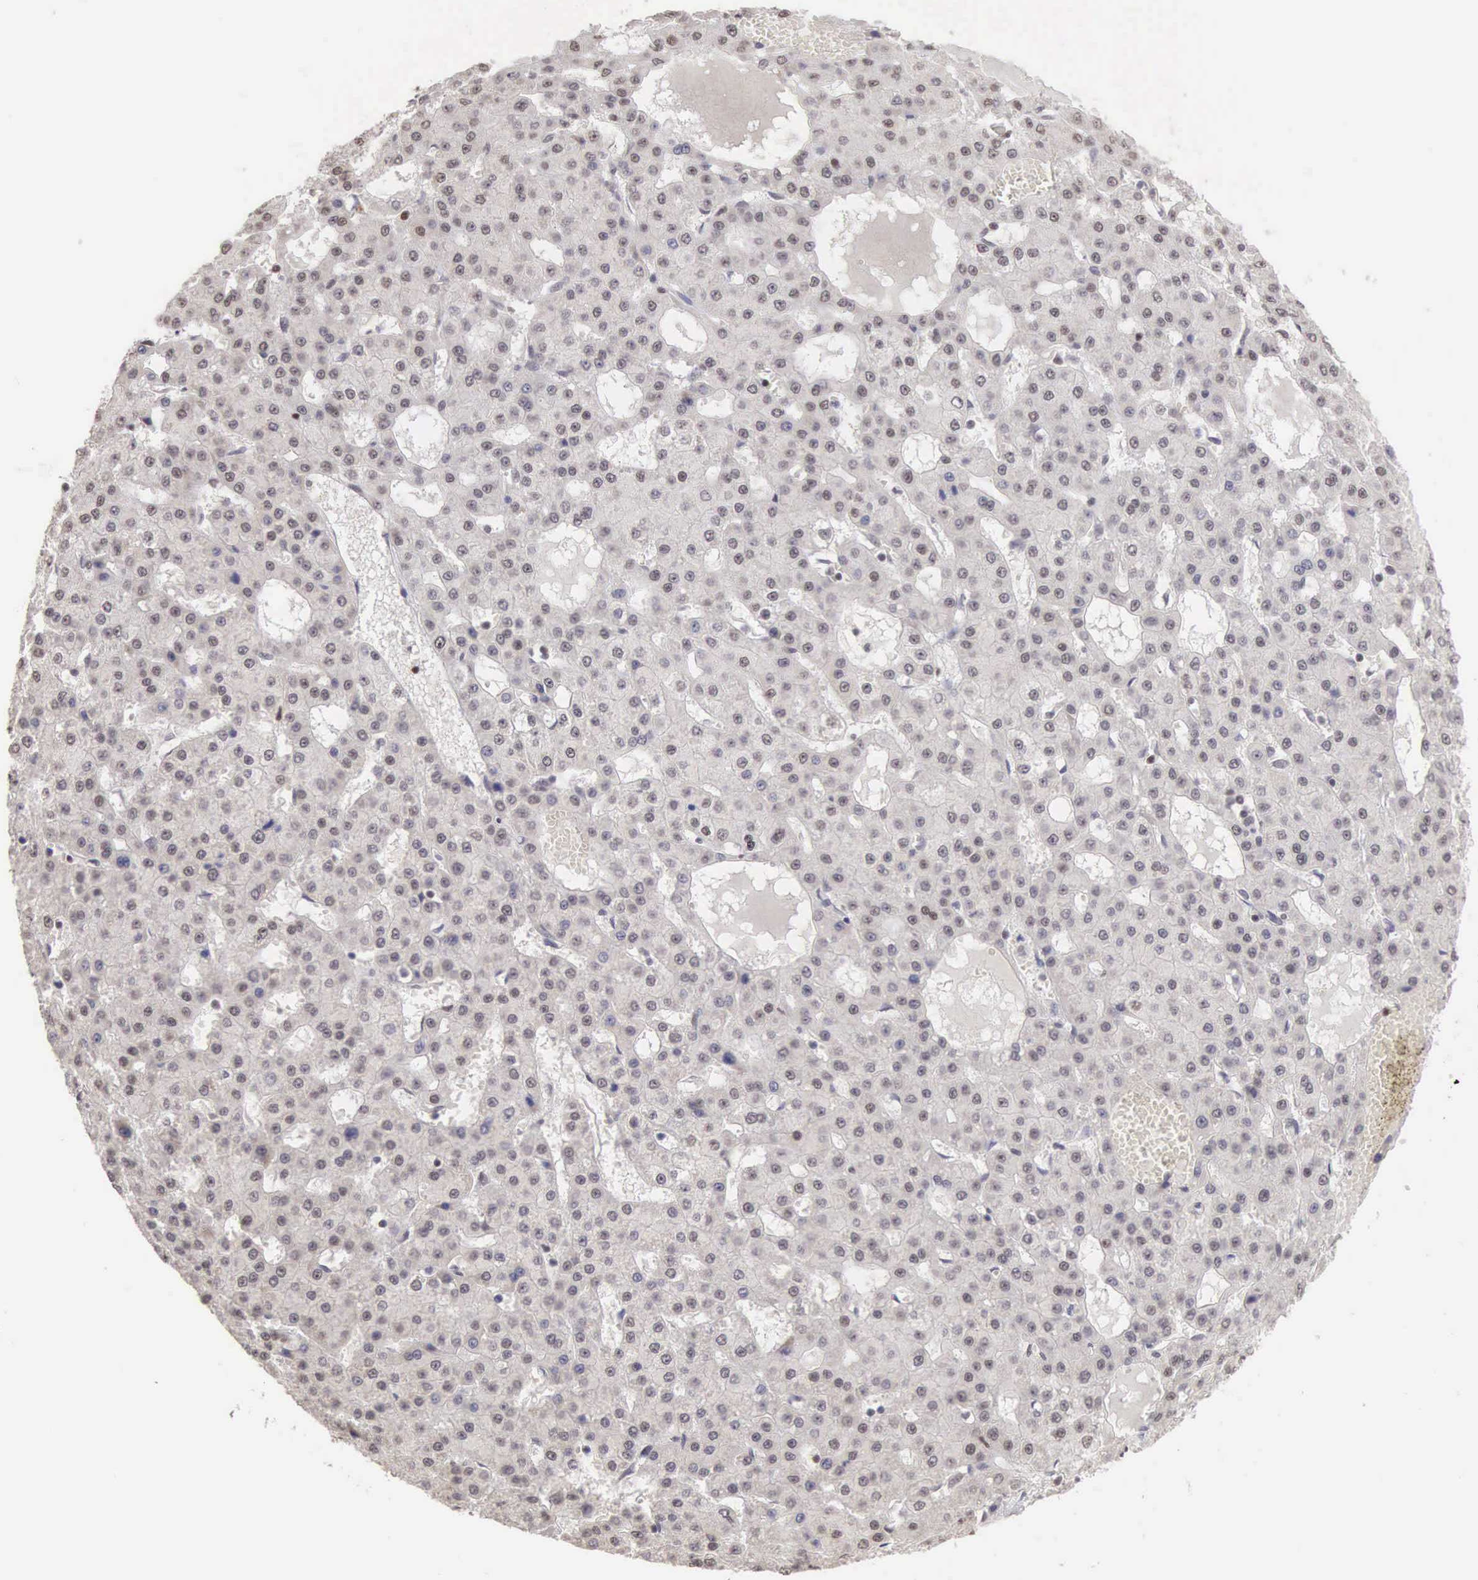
{"staining": {"intensity": "negative", "quantity": "none", "location": "none"}, "tissue": "liver cancer", "cell_type": "Tumor cells", "image_type": "cancer", "snomed": [{"axis": "morphology", "description": "Carcinoma, Hepatocellular, NOS"}, {"axis": "topography", "description": "Liver"}], "caption": "This is a image of IHC staining of liver cancer (hepatocellular carcinoma), which shows no positivity in tumor cells.", "gene": "HTATSF1", "patient": {"sex": "male", "age": 47}}